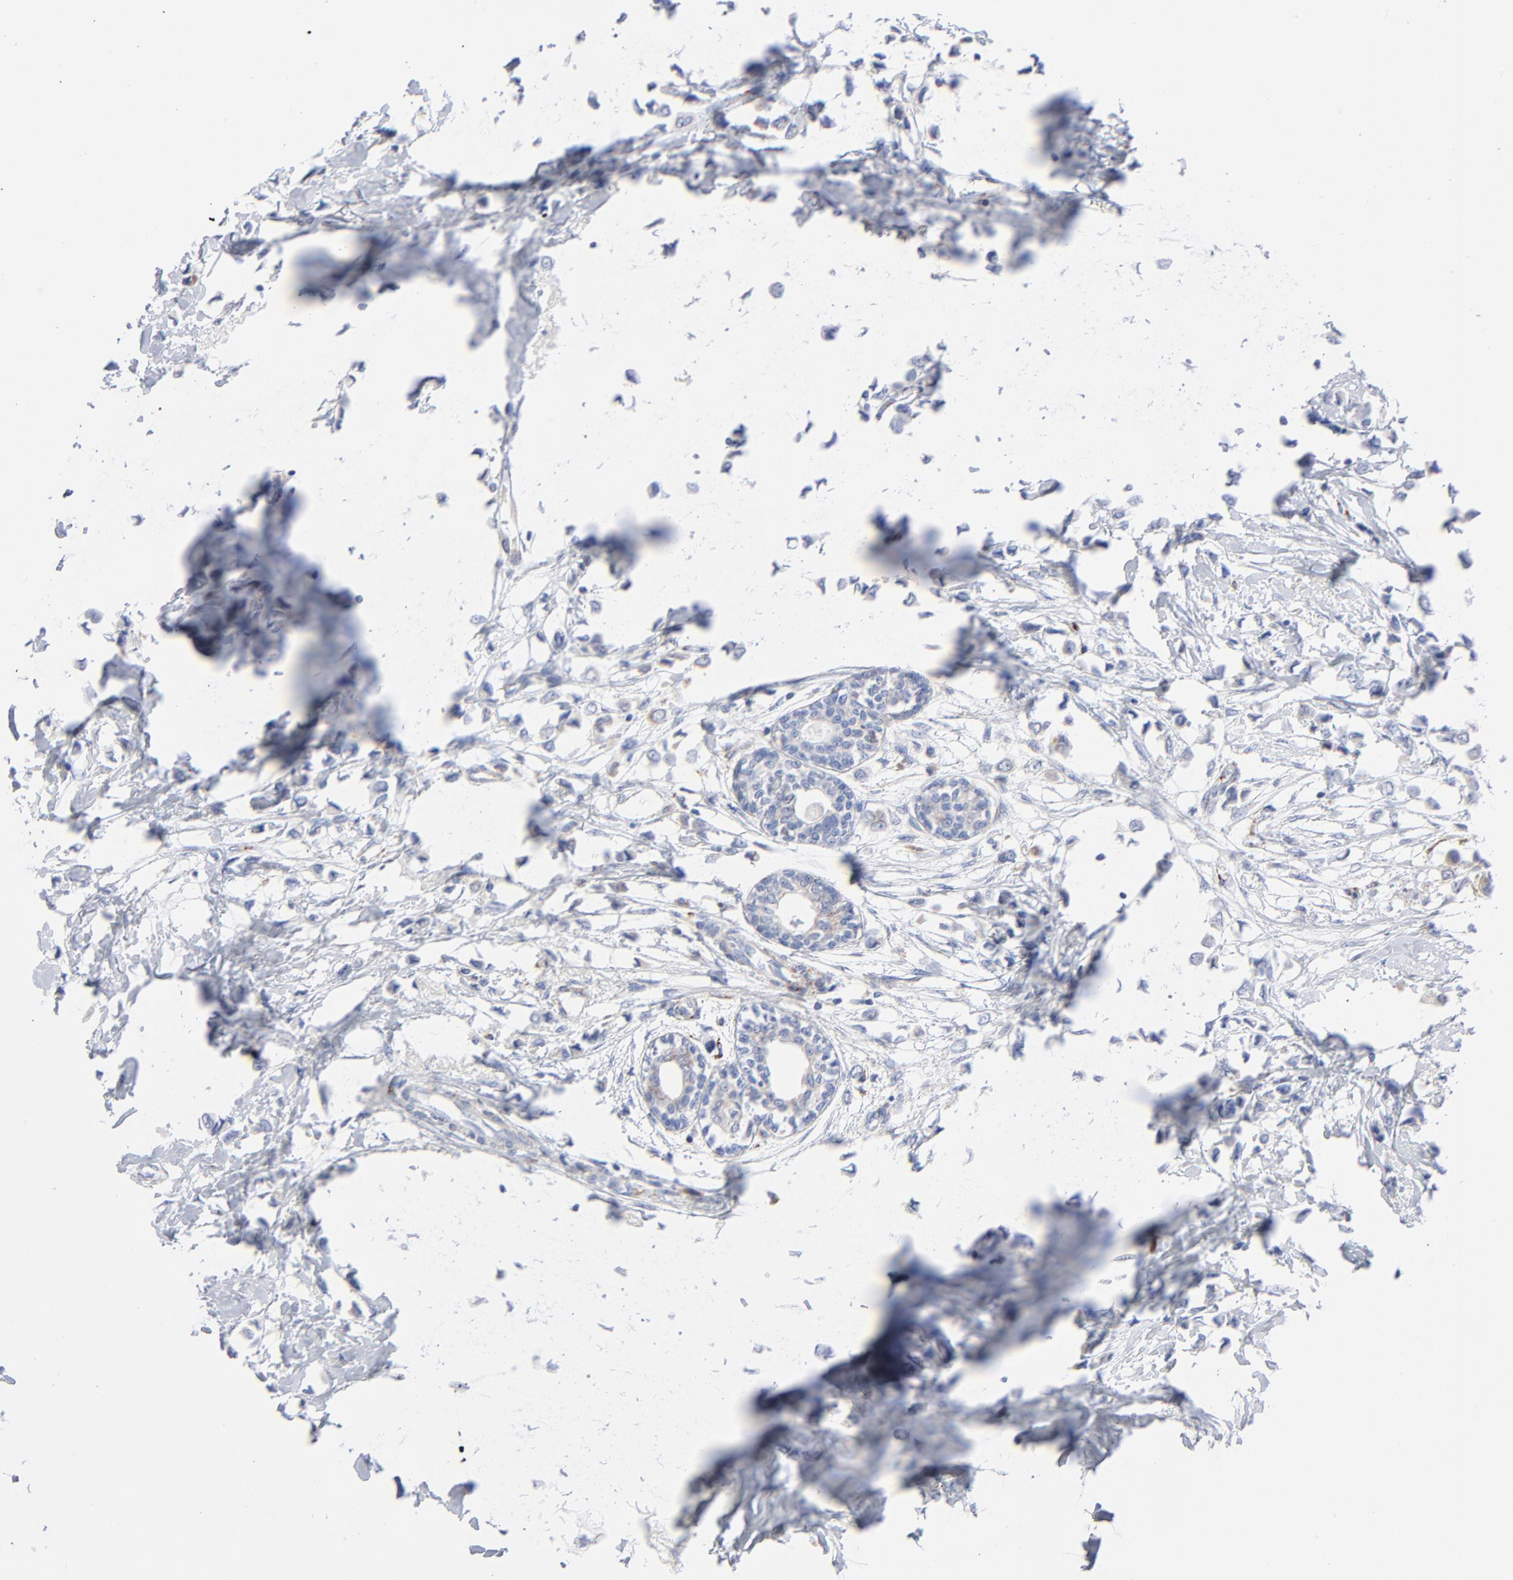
{"staining": {"intensity": "negative", "quantity": "none", "location": "none"}, "tissue": "breast cancer", "cell_type": "Tumor cells", "image_type": "cancer", "snomed": [{"axis": "morphology", "description": "Lobular carcinoma"}, {"axis": "topography", "description": "Breast"}], "caption": "The micrograph exhibits no significant expression in tumor cells of breast lobular carcinoma.", "gene": "CHCHD10", "patient": {"sex": "female", "age": 51}}